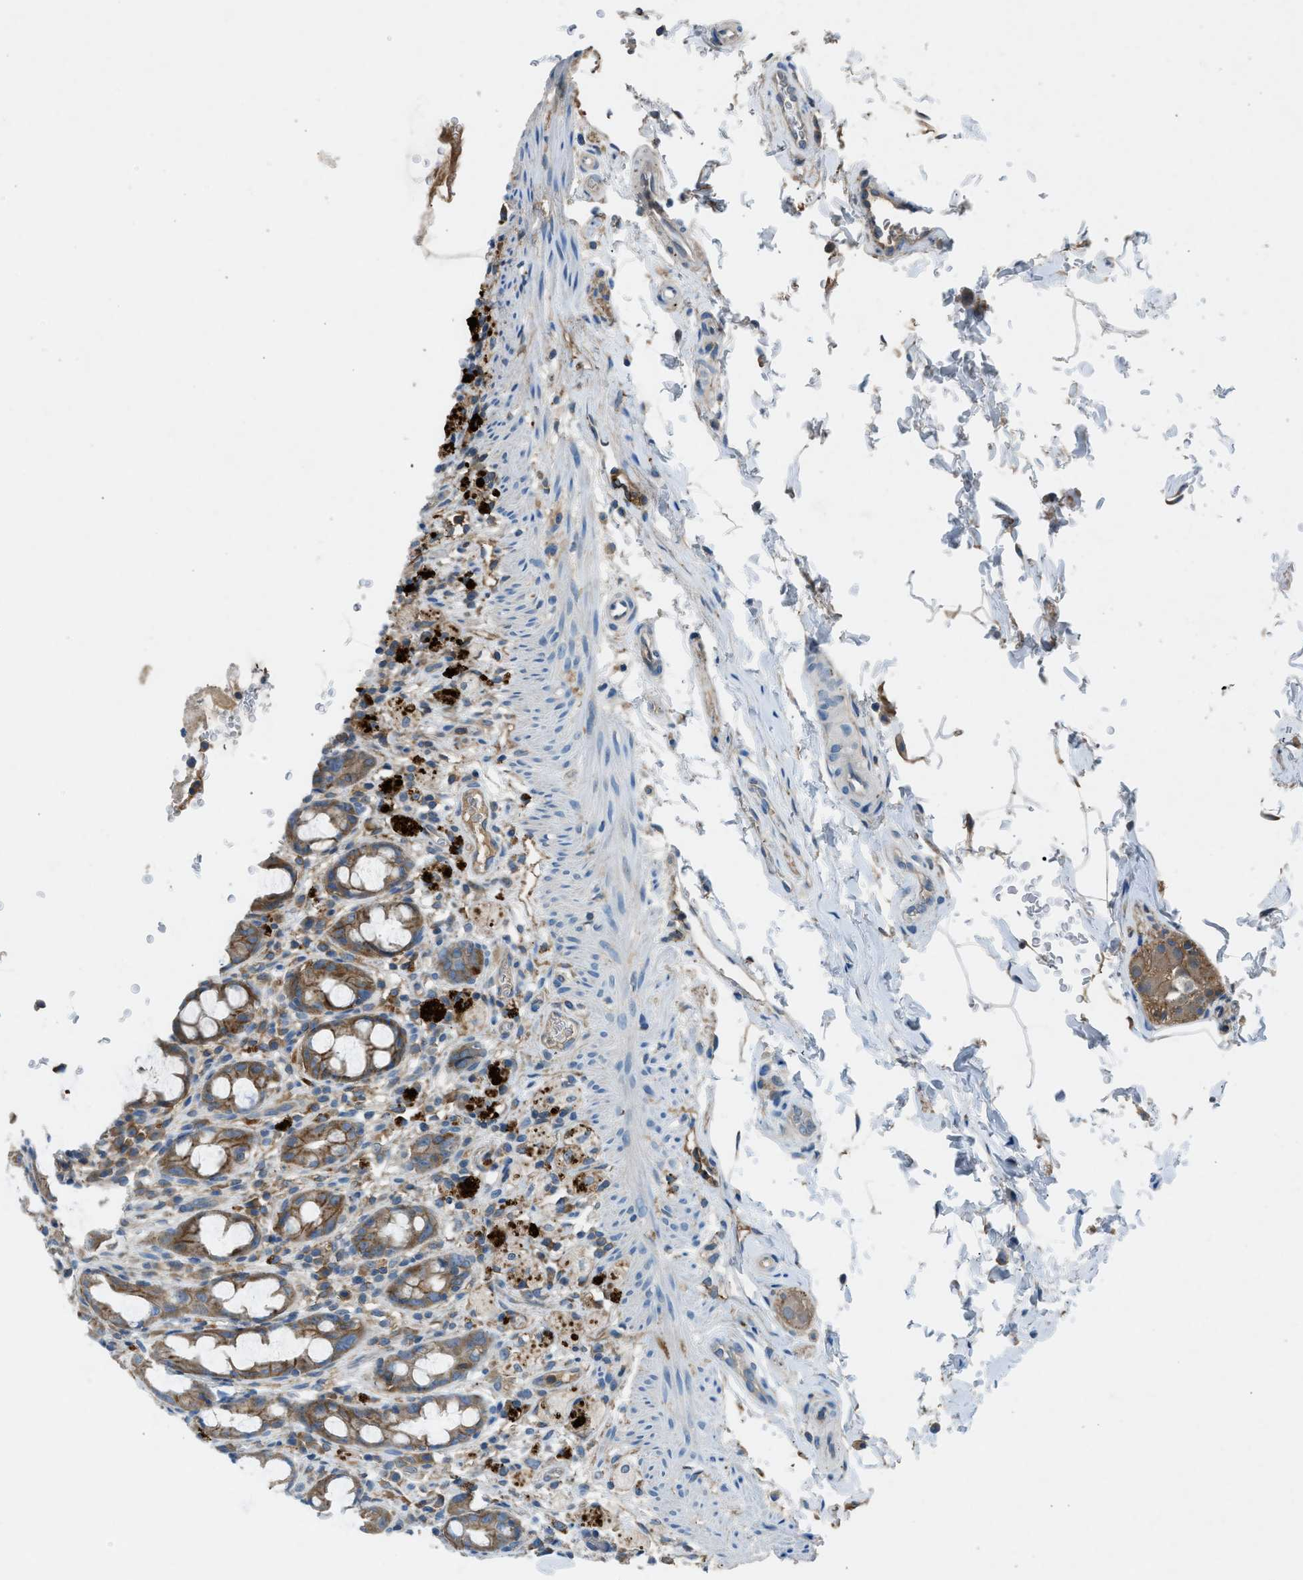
{"staining": {"intensity": "moderate", "quantity": ">75%", "location": "cytoplasmic/membranous"}, "tissue": "rectum", "cell_type": "Glandular cells", "image_type": "normal", "snomed": [{"axis": "morphology", "description": "Normal tissue, NOS"}, {"axis": "topography", "description": "Rectum"}], "caption": "High-power microscopy captured an immunohistochemistry histopathology image of normal rectum, revealing moderate cytoplasmic/membranous expression in approximately >75% of glandular cells. Nuclei are stained in blue.", "gene": "BMP1", "patient": {"sex": "male", "age": 44}}